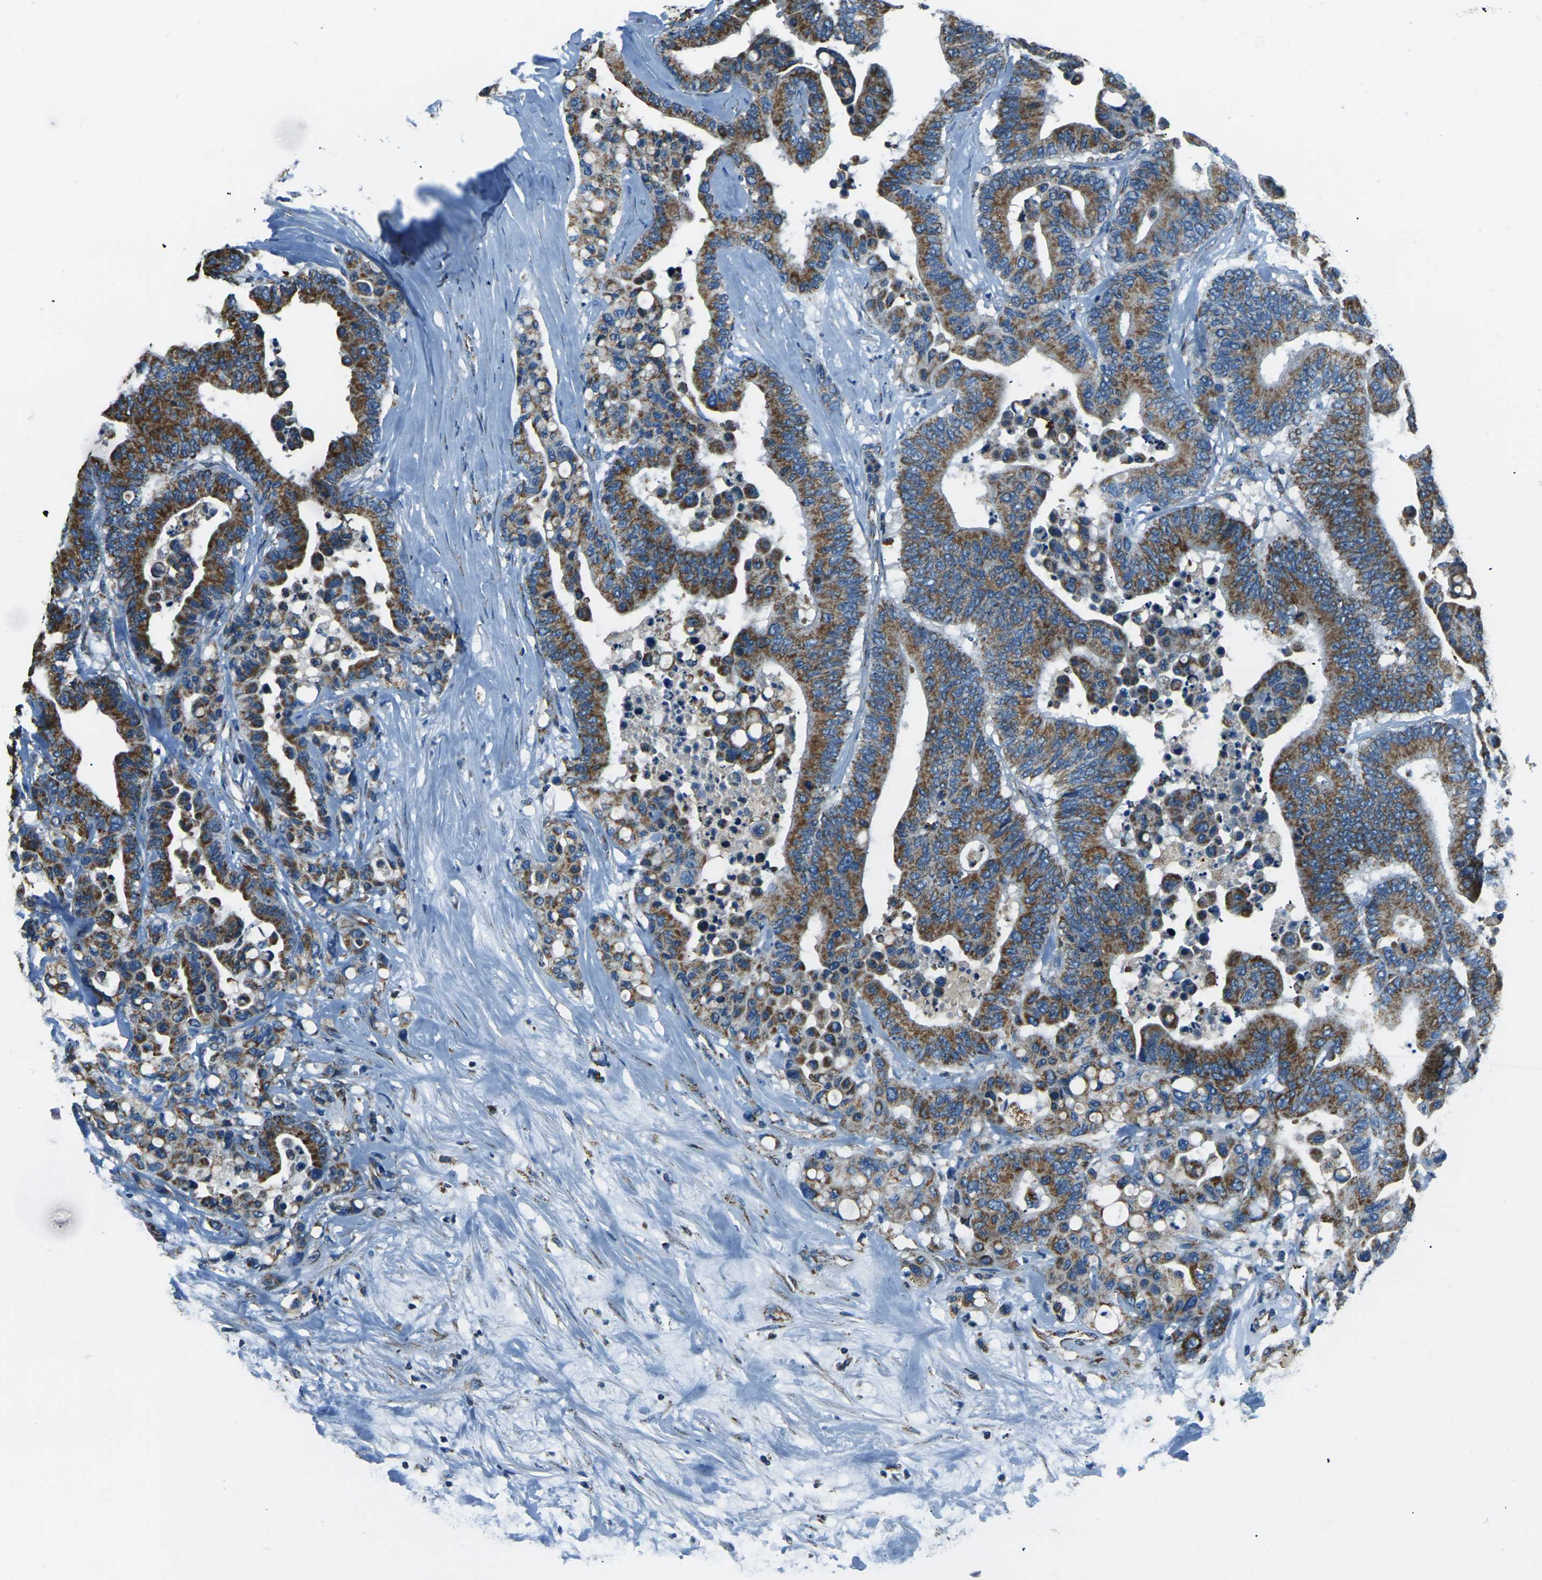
{"staining": {"intensity": "moderate", "quantity": ">75%", "location": "cytoplasmic/membranous"}, "tissue": "colorectal cancer", "cell_type": "Tumor cells", "image_type": "cancer", "snomed": [{"axis": "morphology", "description": "Normal tissue, NOS"}, {"axis": "morphology", "description": "Adenocarcinoma, NOS"}, {"axis": "topography", "description": "Colon"}], "caption": "Colorectal cancer (adenocarcinoma) stained for a protein (brown) reveals moderate cytoplasmic/membranous positive positivity in about >75% of tumor cells.", "gene": "IRF3", "patient": {"sex": "male", "age": 82}}